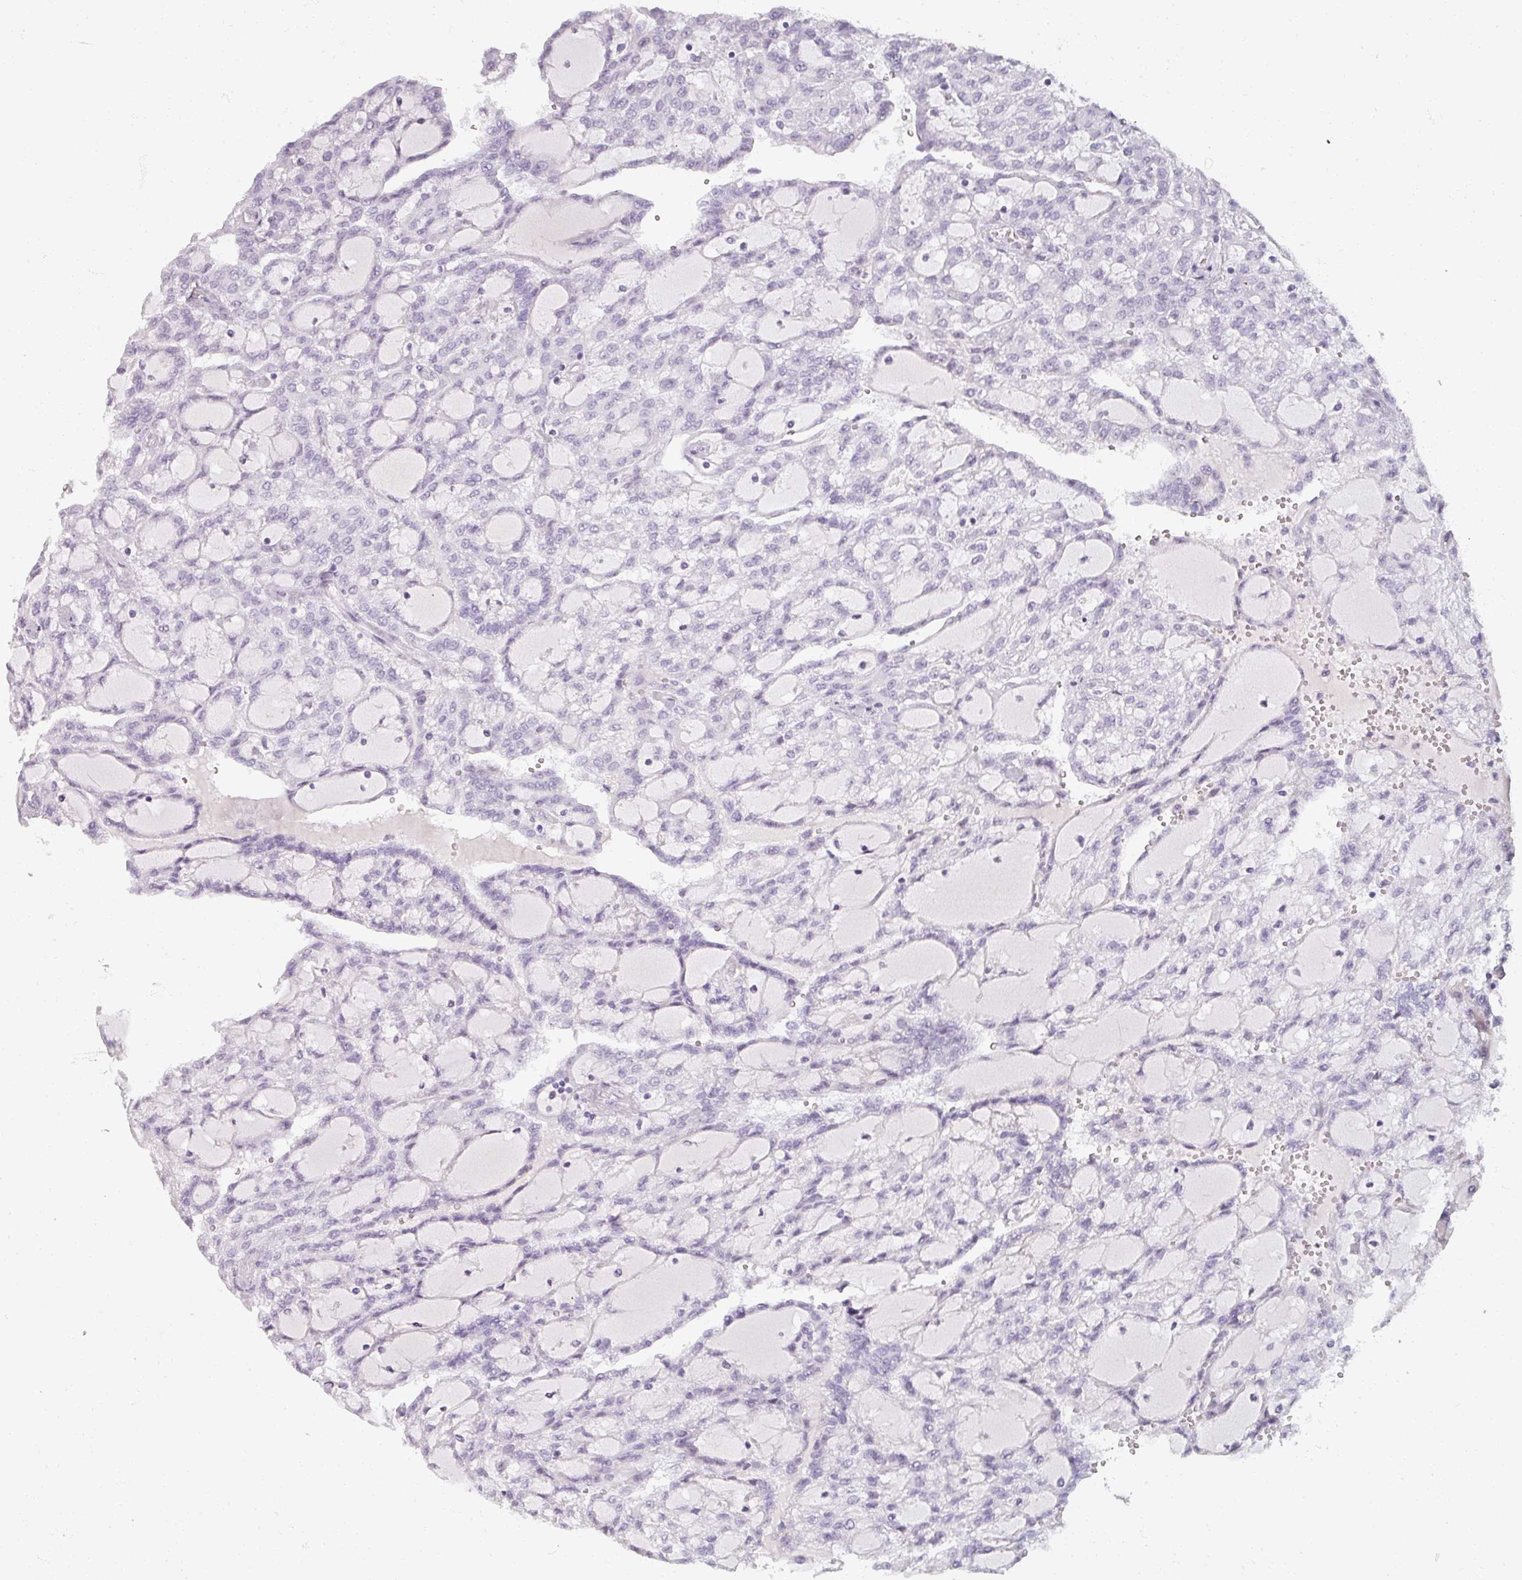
{"staining": {"intensity": "negative", "quantity": "none", "location": "none"}, "tissue": "renal cancer", "cell_type": "Tumor cells", "image_type": "cancer", "snomed": [{"axis": "morphology", "description": "Adenocarcinoma, NOS"}, {"axis": "topography", "description": "Kidney"}], "caption": "The immunohistochemistry (IHC) micrograph has no significant expression in tumor cells of renal cancer tissue.", "gene": "REG3G", "patient": {"sex": "male", "age": 63}}